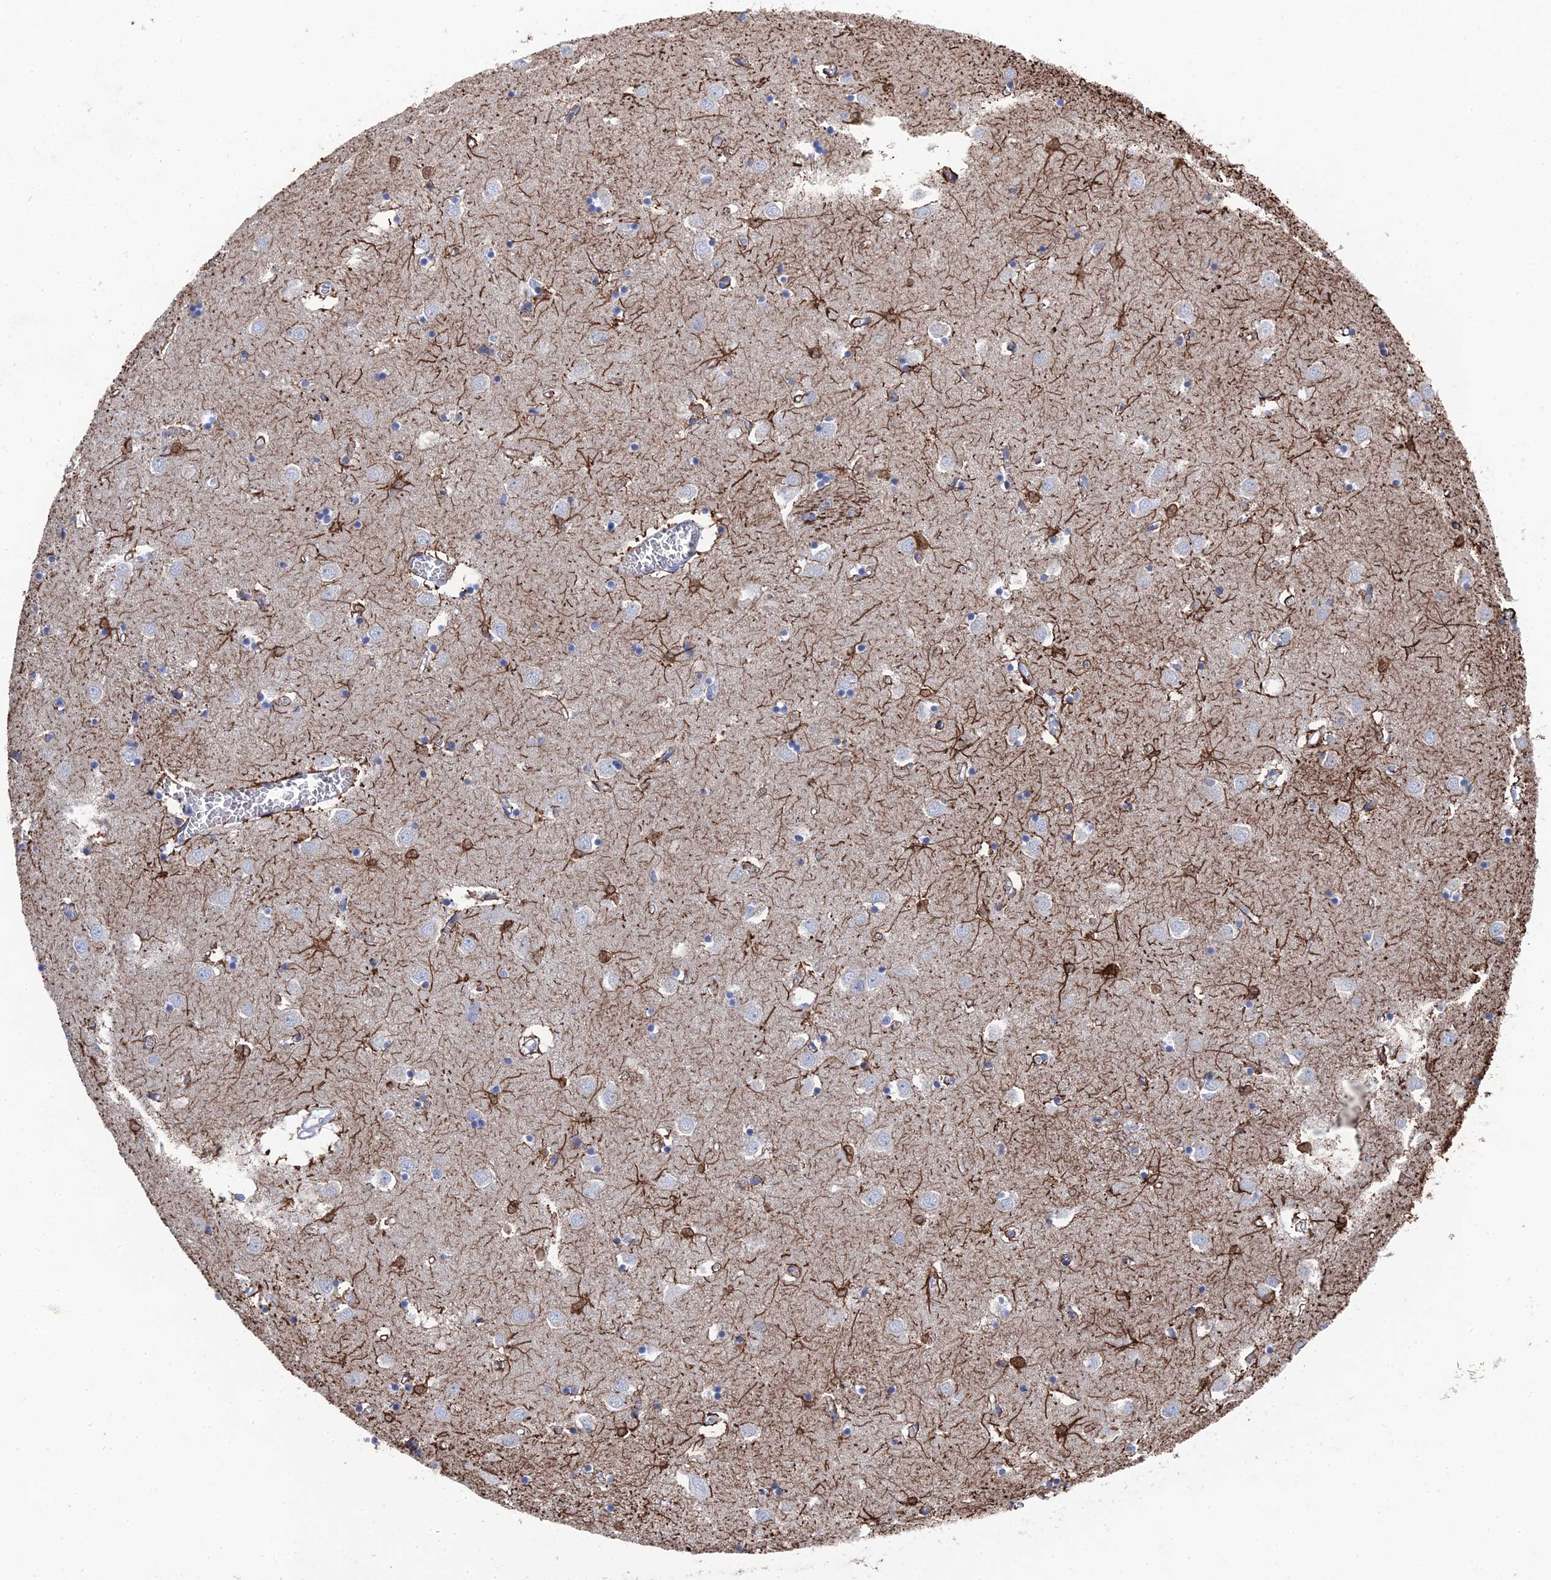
{"staining": {"intensity": "strong", "quantity": "<25%", "location": "cytoplasmic/membranous,nuclear"}, "tissue": "caudate", "cell_type": "Glial cells", "image_type": "normal", "snomed": [{"axis": "morphology", "description": "Normal tissue, NOS"}, {"axis": "topography", "description": "Lateral ventricle wall"}], "caption": "Immunohistochemistry (IHC) of benign caudate exhibits medium levels of strong cytoplasmic/membranous,nuclear expression in about <25% of glial cells. Nuclei are stained in blue.", "gene": "GFAP", "patient": {"sex": "male", "age": 70}}